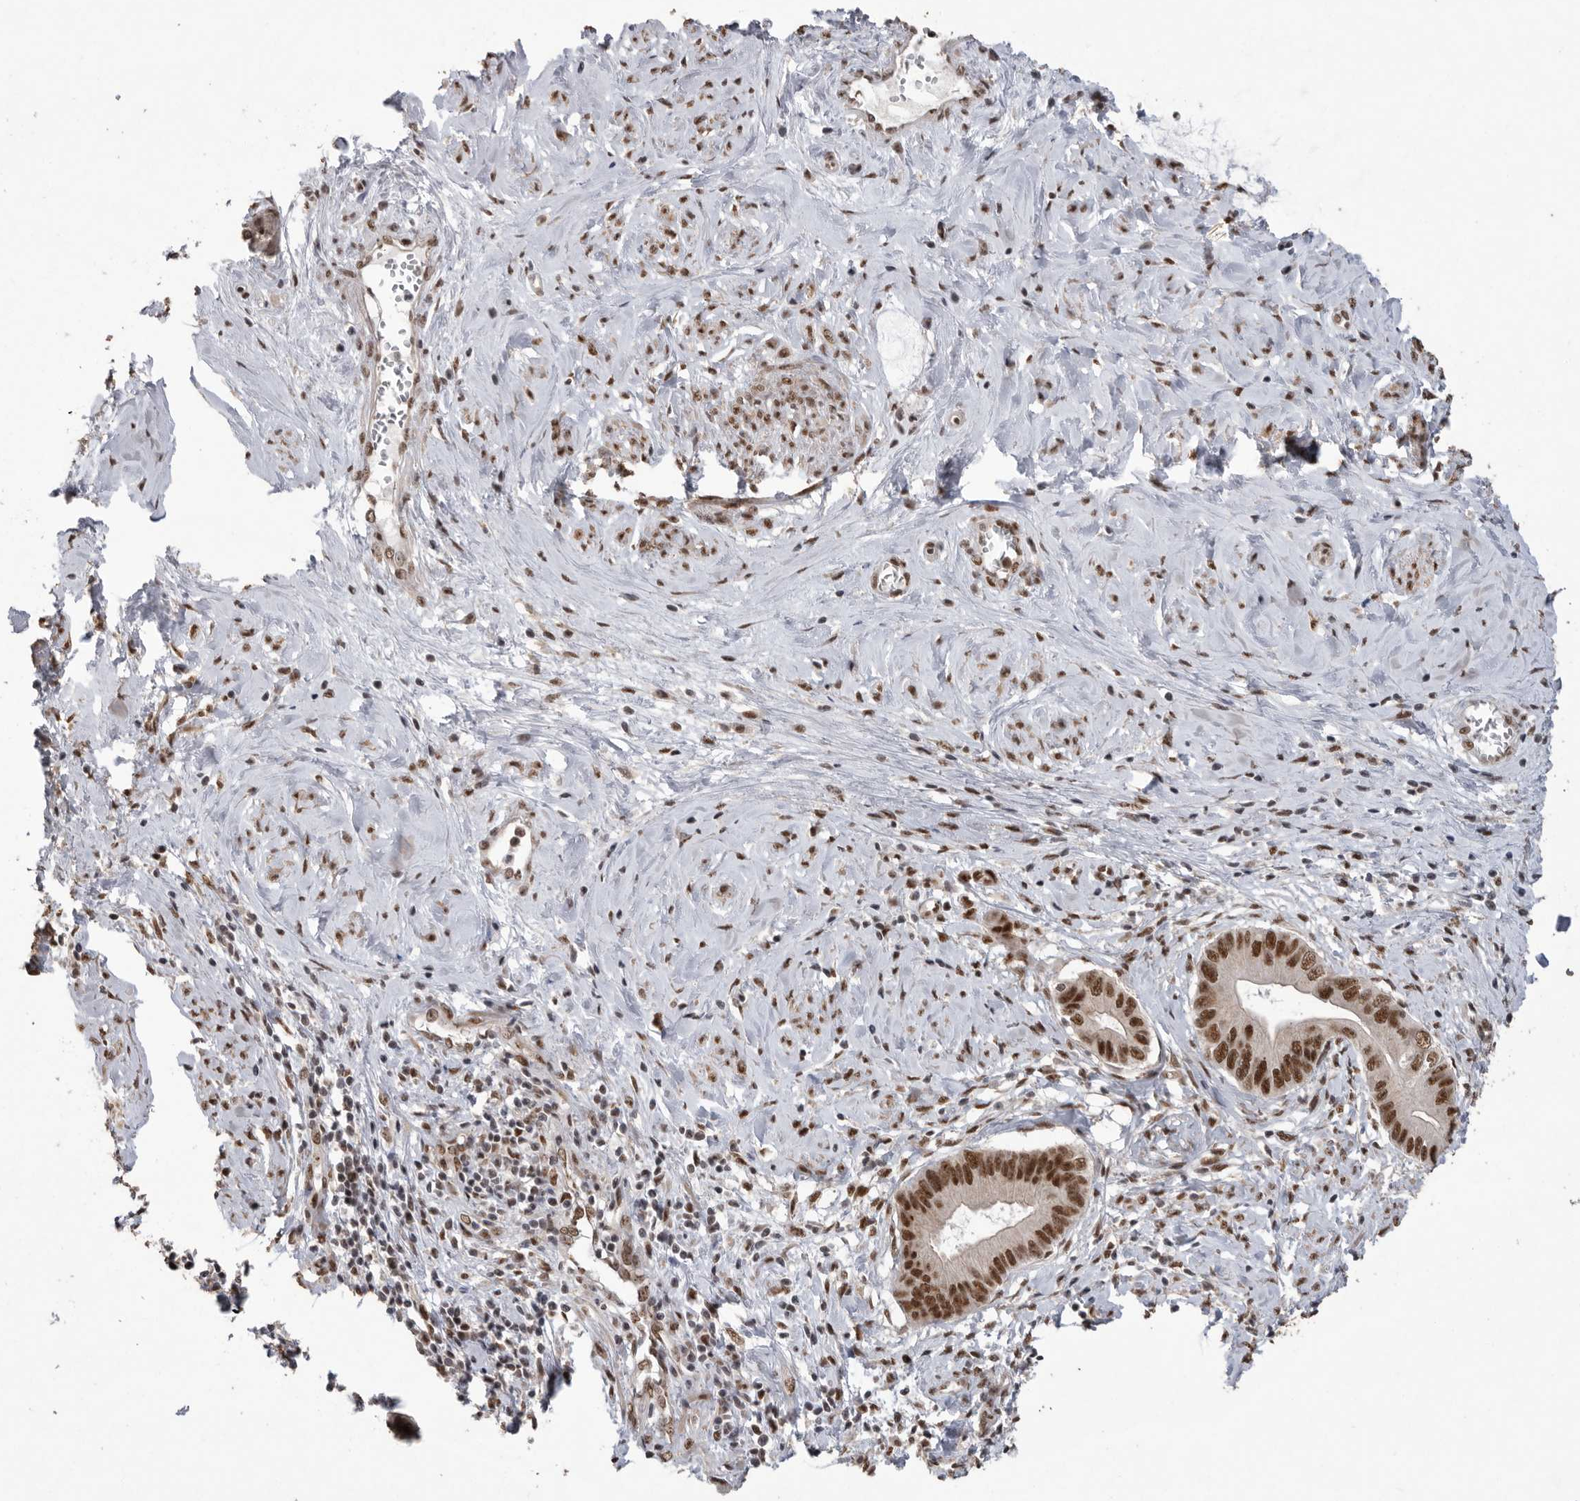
{"staining": {"intensity": "strong", "quantity": ">75%", "location": "nuclear"}, "tissue": "cervical cancer", "cell_type": "Tumor cells", "image_type": "cancer", "snomed": [{"axis": "morphology", "description": "Adenocarcinoma, NOS"}, {"axis": "topography", "description": "Cervix"}], "caption": "Cervical cancer (adenocarcinoma) stained with a protein marker displays strong staining in tumor cells.", "gene": "PPP1R10", "patient": {"sex": "female", "age": 44}}